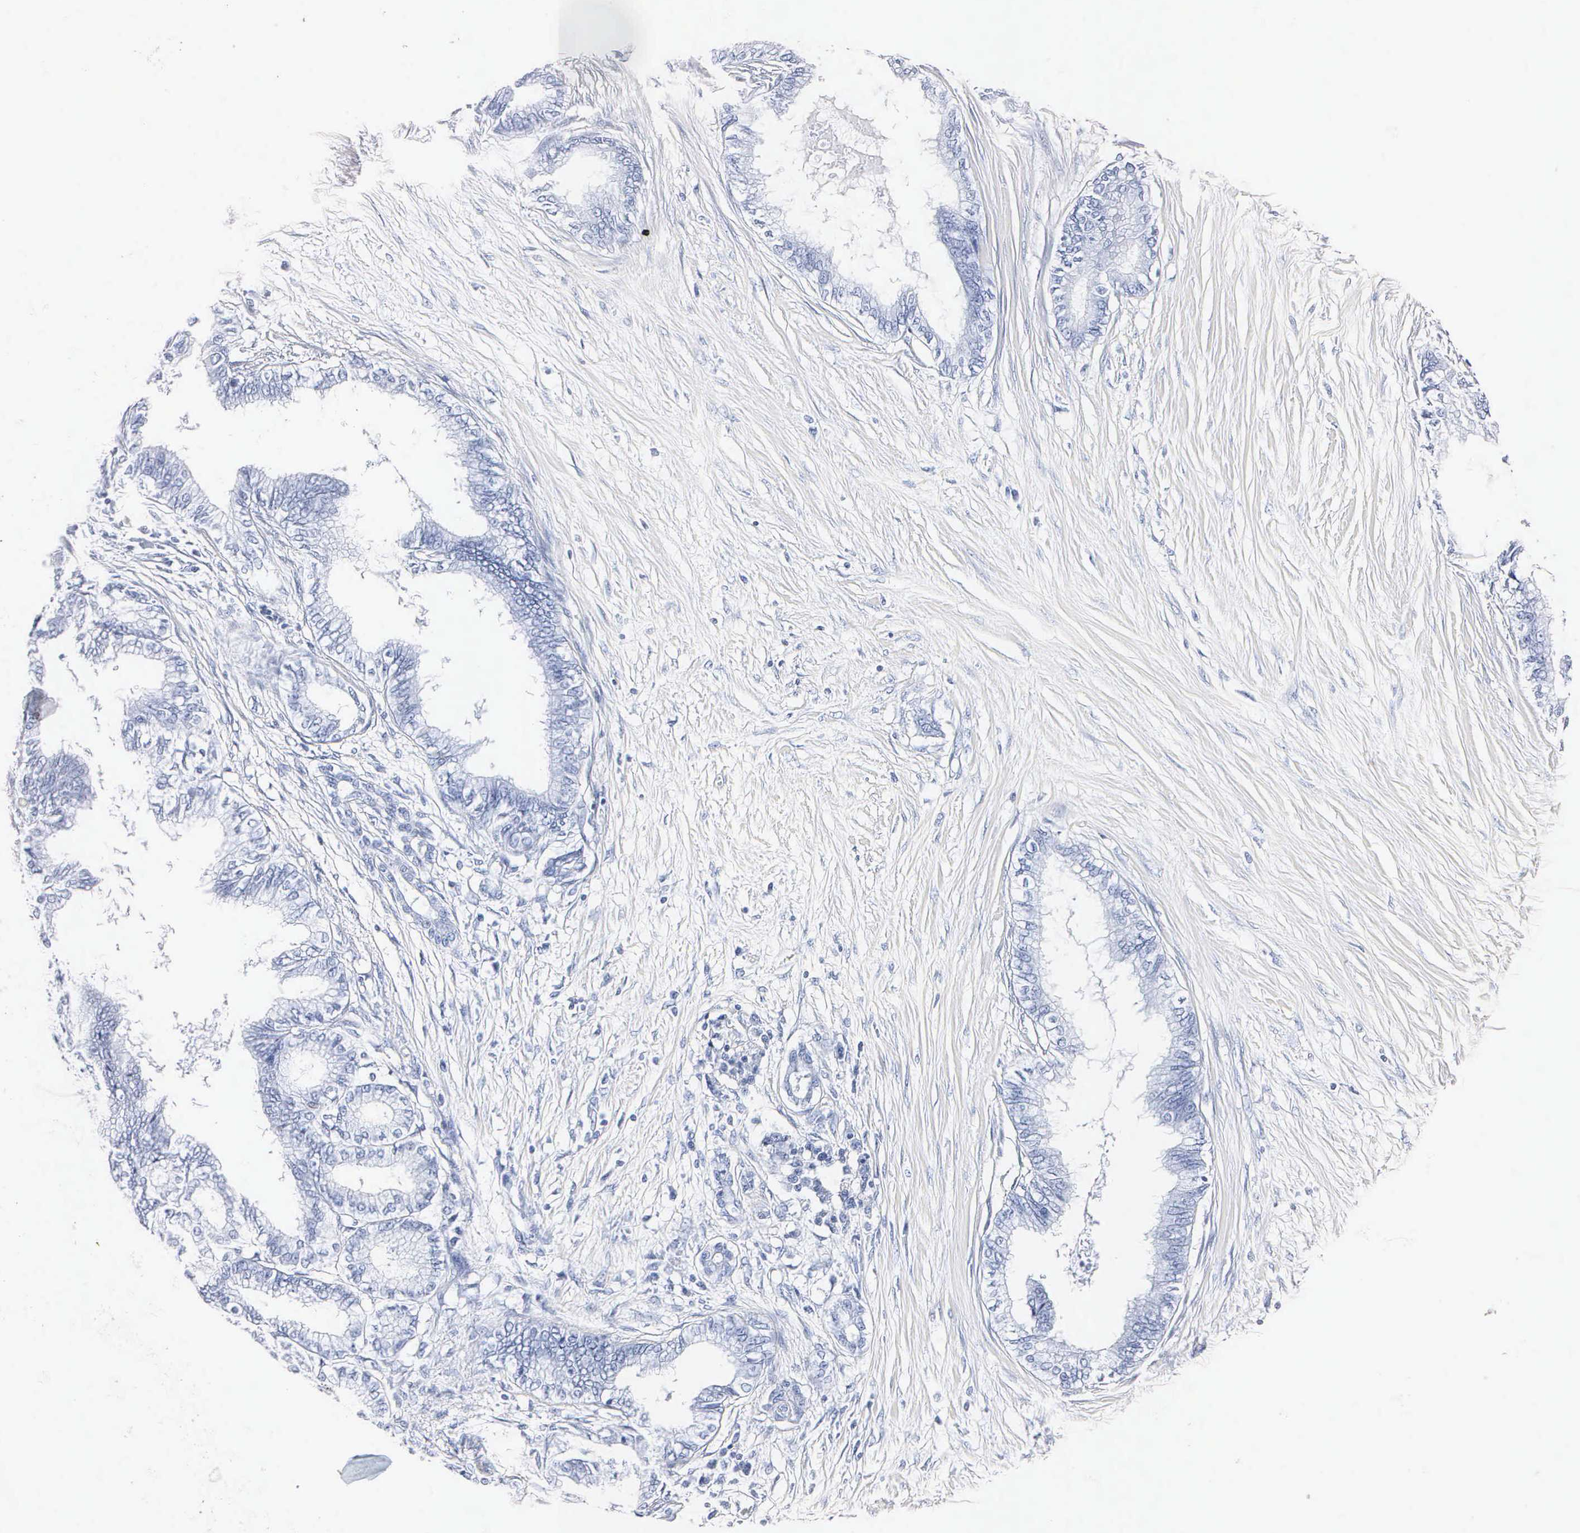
{"staining": {"intensity": "negative", "quantity": "none", "location": "none"}, "tissue": "pancreatic cancer", "cell_type": "Tumor cells", "image_type": "cancer", "snomed": [{"axis": "morphology", "description": "Adenocarcinoma, NOS"}, {"axis": "topography", "description": "Pancreas"}], "caption": "DAB immunohistochemical staining of pancreatic cancer demonstrates no significant expression in tumor cells. The staining is performed using DAB (3,3'-diaminobenzidine) brown chromogen with nuclei counter-stained in using hematoxylin.", "gene": "MB", "patient": {"sex": "female", "age": 64}}